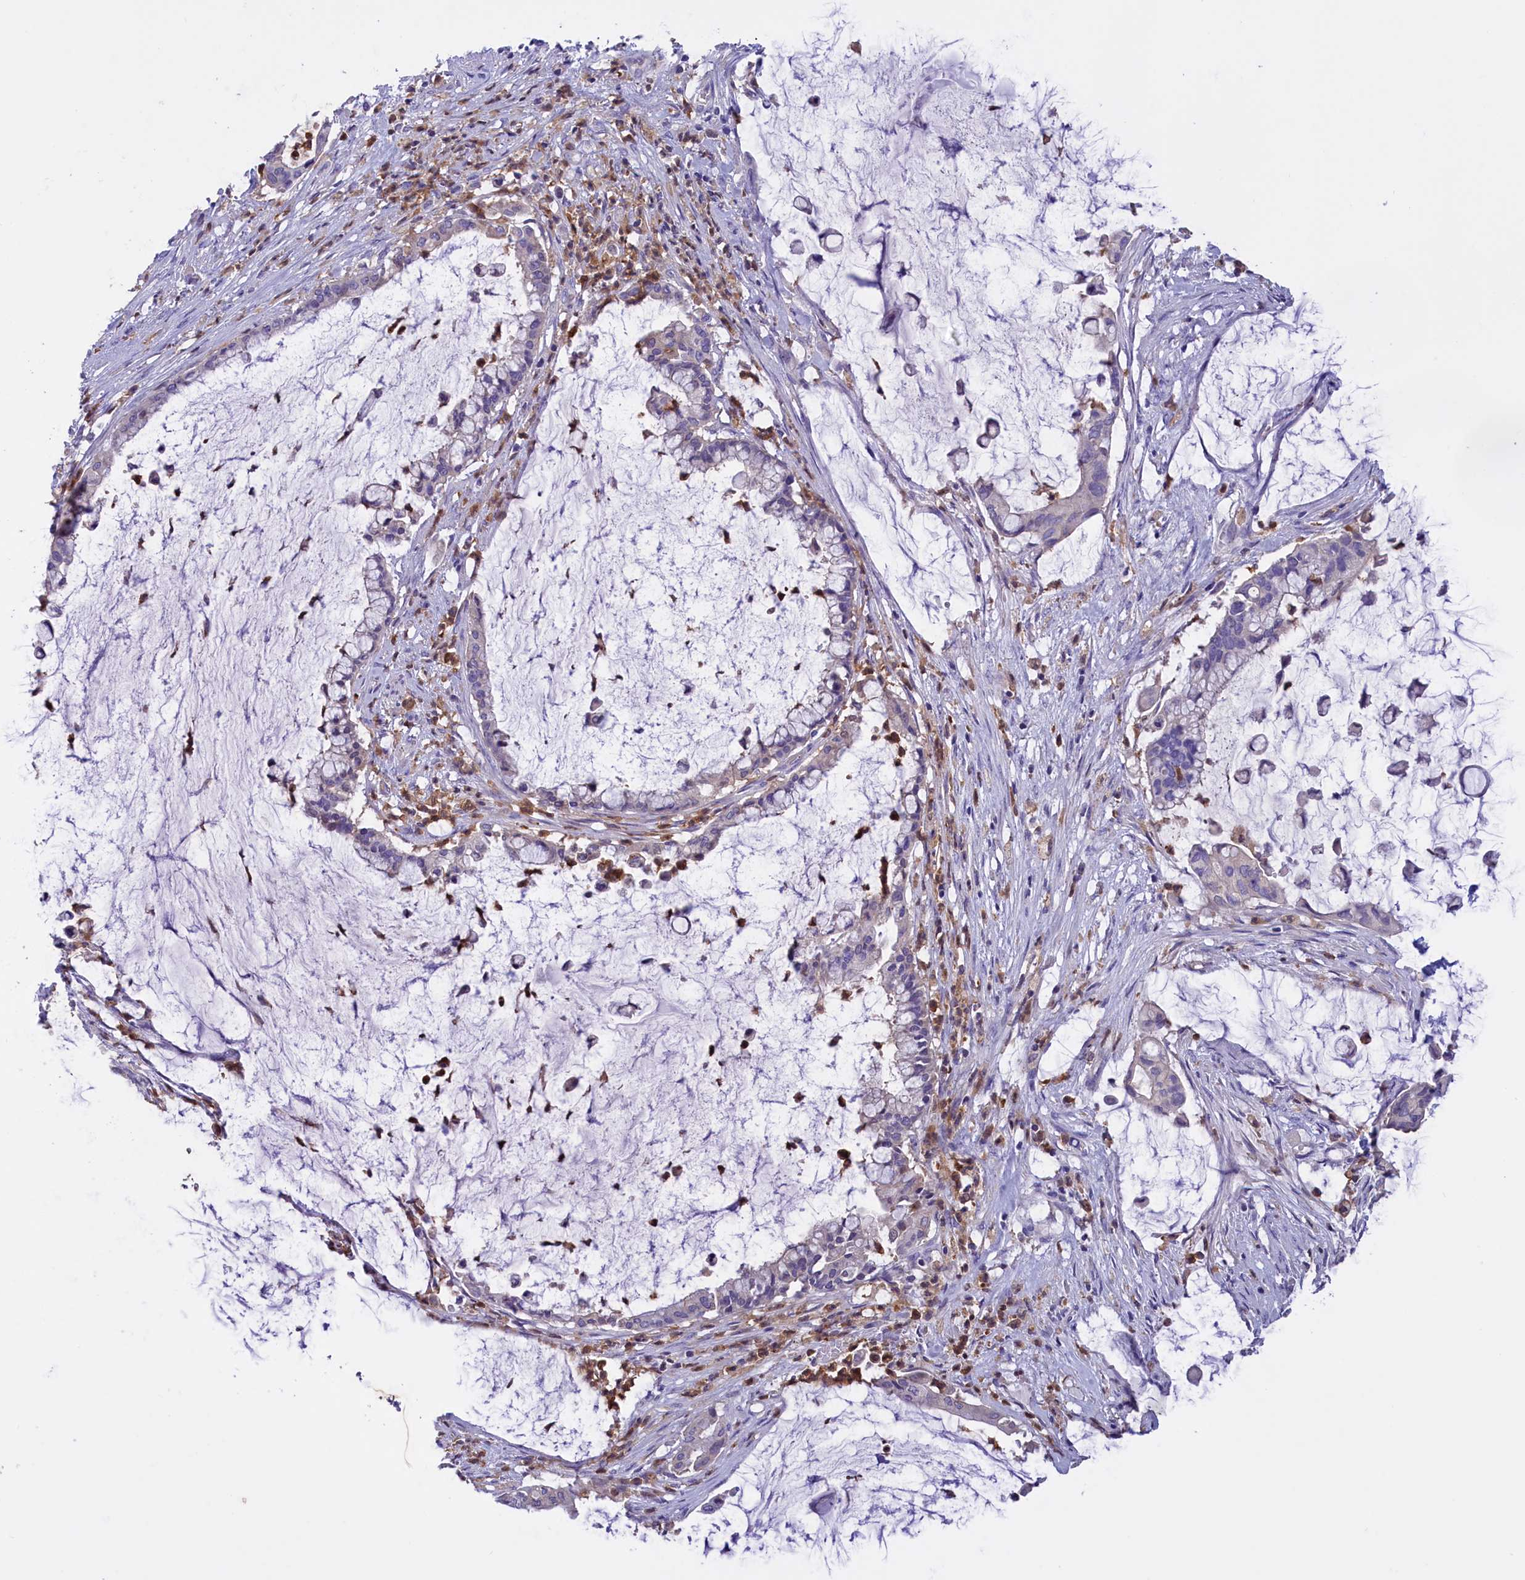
{"staining": {"intensity": "negative", "quantity": "none", "location": "none"}, "tissue": "pancreatic cancer", "cell_type": "Tumor cells", "image_type": "cancer", "snomed": [{"axis": "morphology", "description": "Adenocarcinoma, NOS"}, {"axis": "topography", "description": "Pancreas"}], "caption": "DAB immunohistochemical staining of pancreatic cancer (adenocarcinoma) shows no significant expression in tumor cells.", "gene": "FAM149B1", "patient": {"sex": "male", "age": 41}}